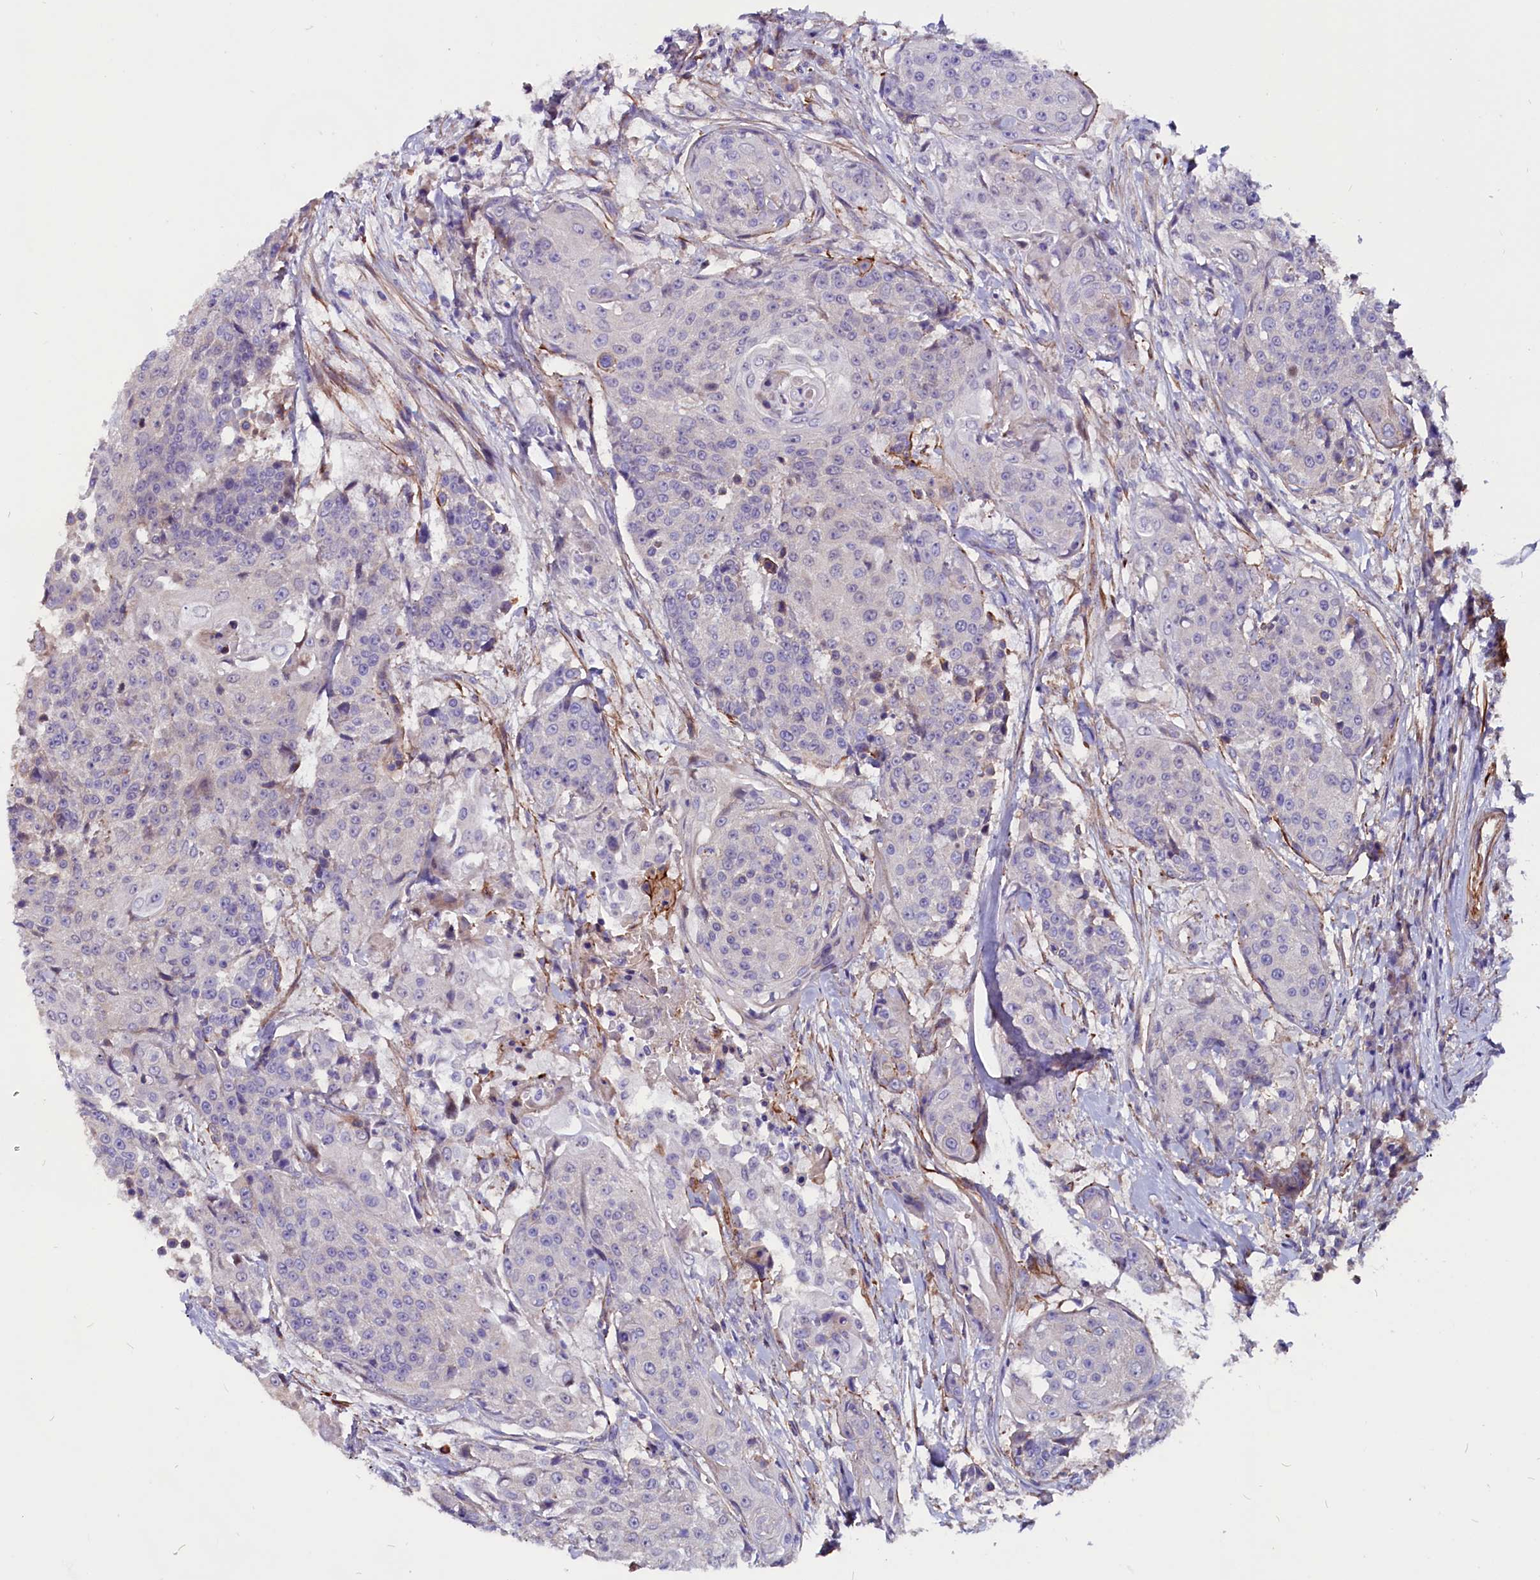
{"staining": {"intensity": "negative", "quantity": "none", "location": "none"}, "tissue": "urothelial cancer", "cell_type": "Tumor cells", "image_type": "cancer", "snomed": [{"axis": "morphology", "description": "Urothelial carcinoma, High grade"}, {"axis": "topography", "description": "Urinary bladder"}], "caption": "DAB immunohistochemical staining of high-grade urothelial carcinoma demonstrates no significant expression in tumor cells.", "gene": "ZNF749", "patient": {"sex": "female", "age": 63}}